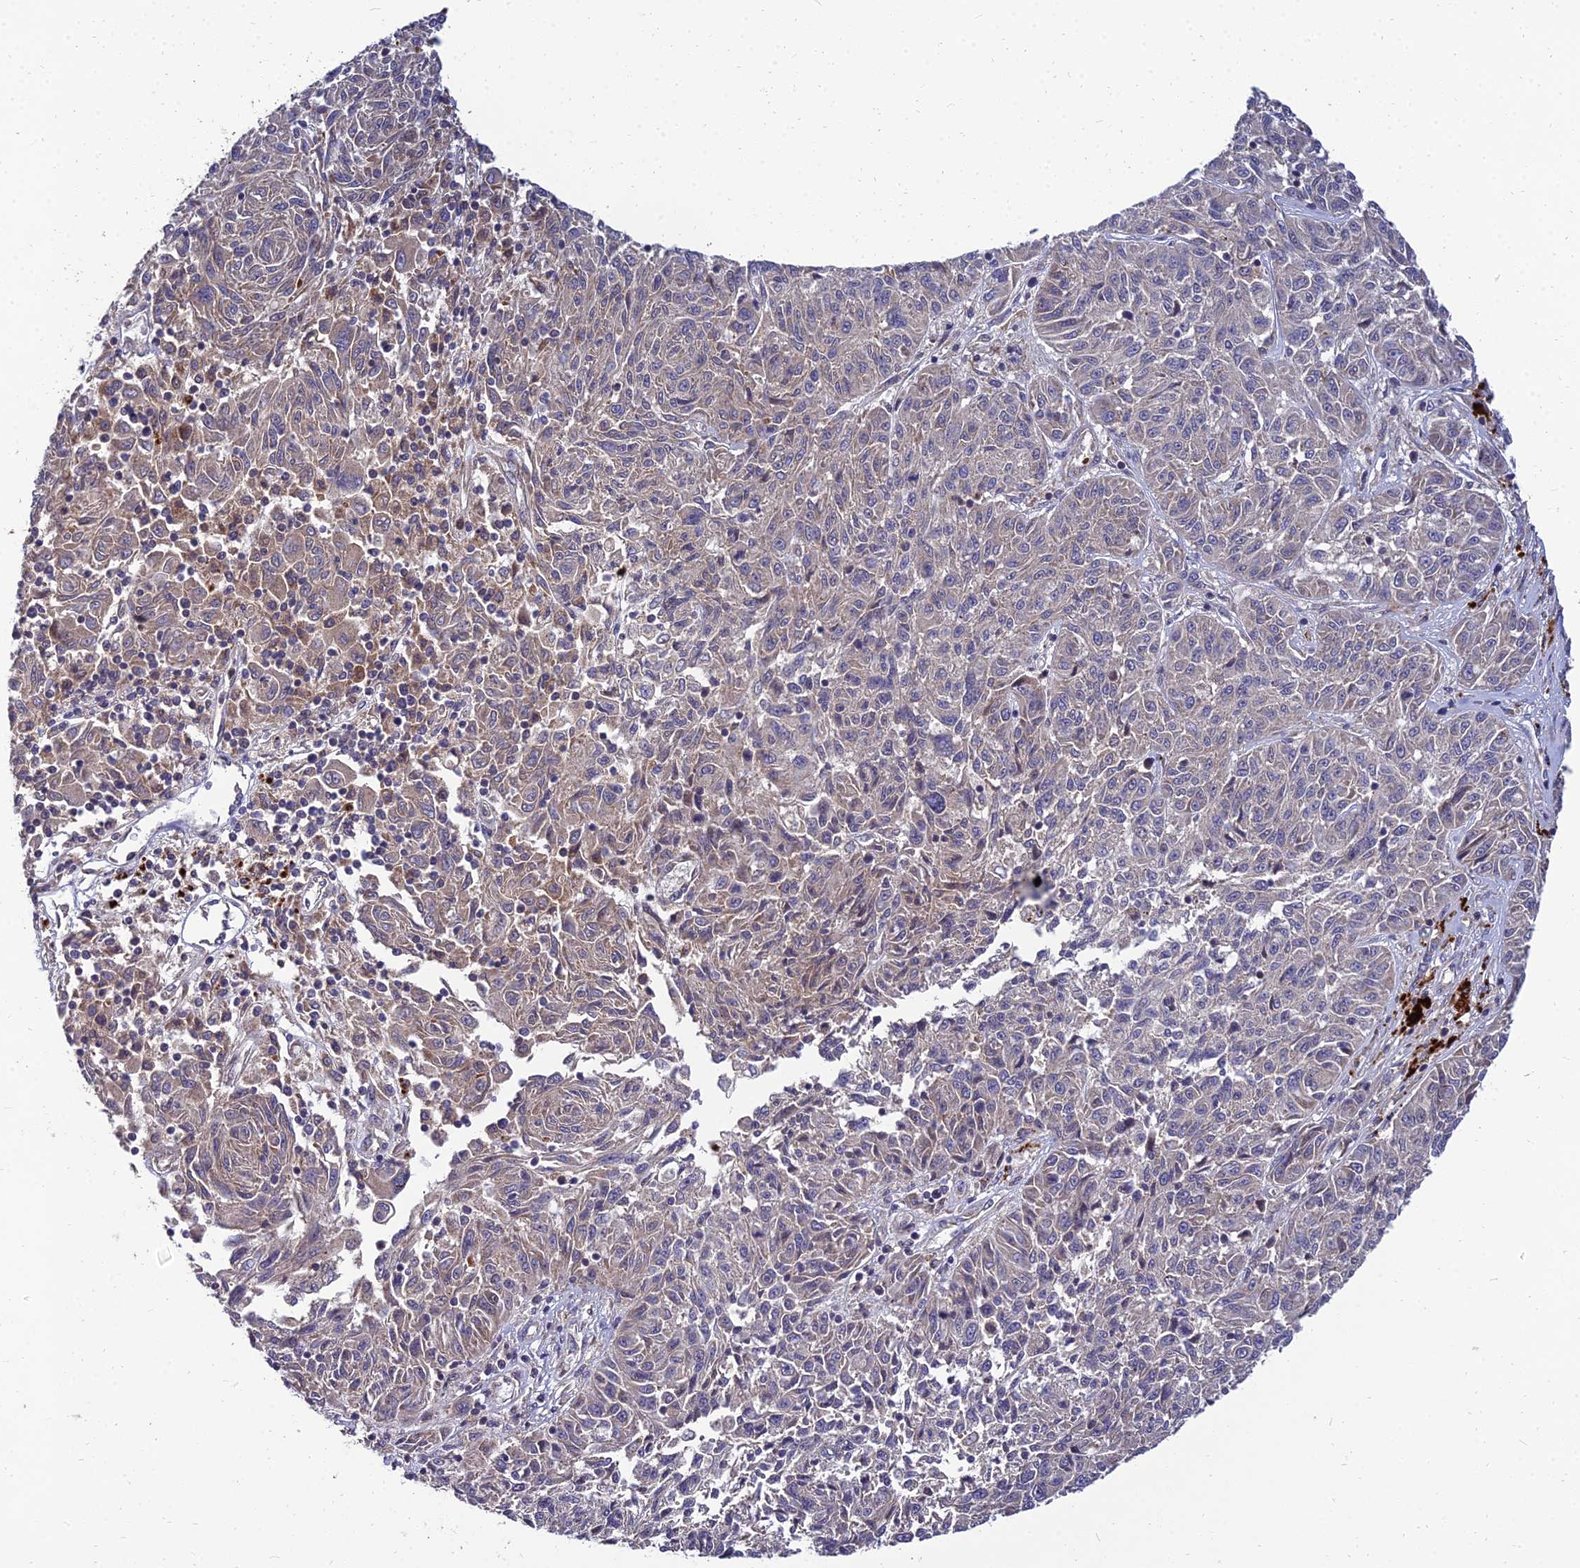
{"staining": {"intensity": "weak", "quantity": "<25%", "location": "cytoplasmic/membranous"}, "tissue": "melanoma", "cell_type": "Tumor cells", "image_type": "cancer", "snomed": [{"axis": "morphology", "description": "Malignant melanoma, NOS"}, {"axis": "topography", "description": "Skin"}], "caption": "Protein analysis of melanoma demonstrates no significant positivity in tumor cells.", "gene": "NPY", "patient": {"sex": "male", "age": 53}}